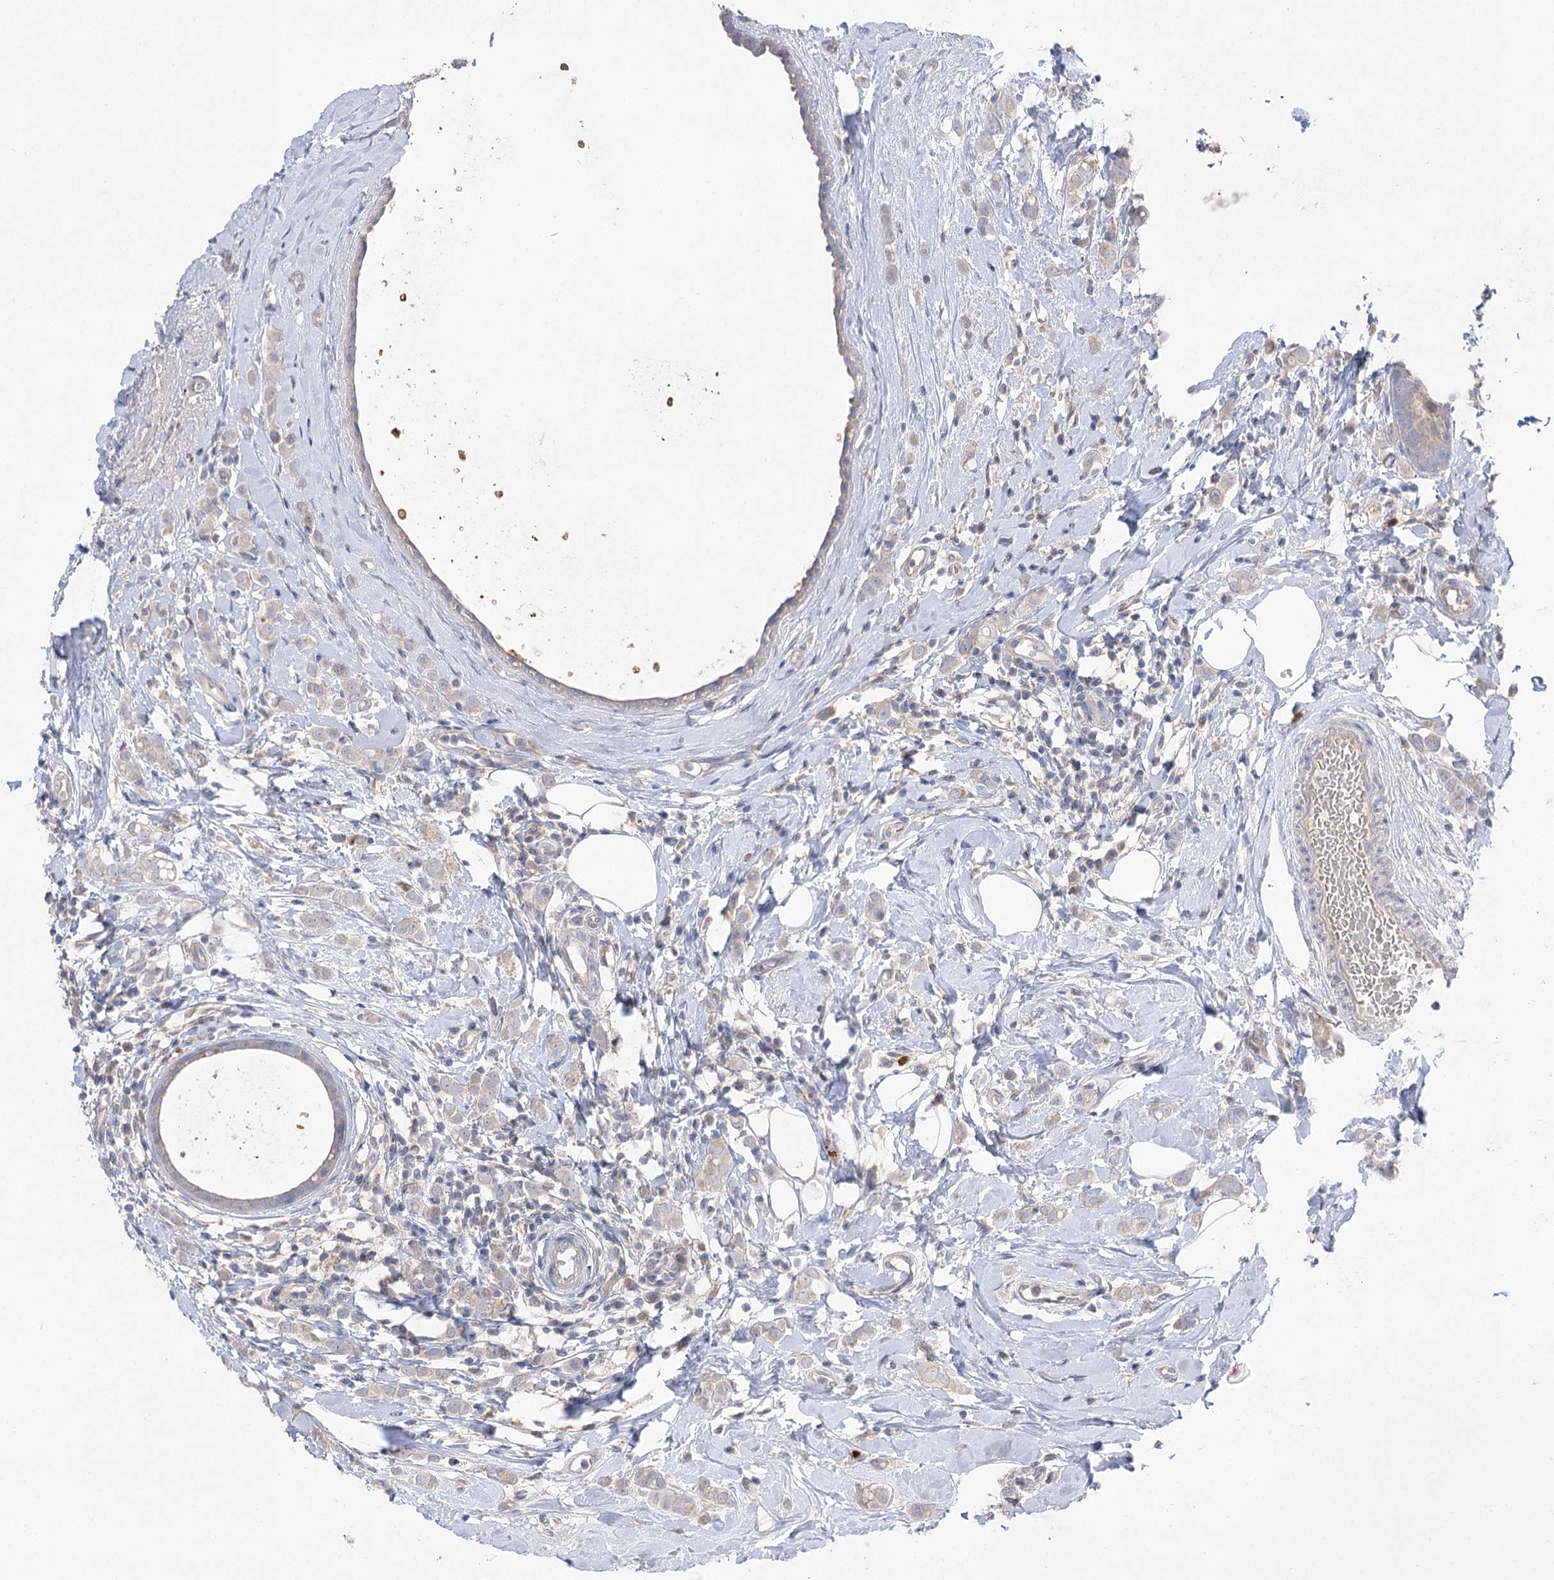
{"staining": {"intensity": "negative", "quantity": "none", "location": "none"}, "tissue": "breast cancer", "cell_type": "Tumor cells", "image_type": "cancer", "snomed": [{"axis": "morphology", "description": "Lobular carcinoma"}, {"axis": "topography", "description": "Breast"}], "caption": "Immunohistochemistry of lobular carcinoma (breast) exhibits no expression in tumor cells.", "gene": "AURKC", "patient": {"sex": "female", "age": 47}}